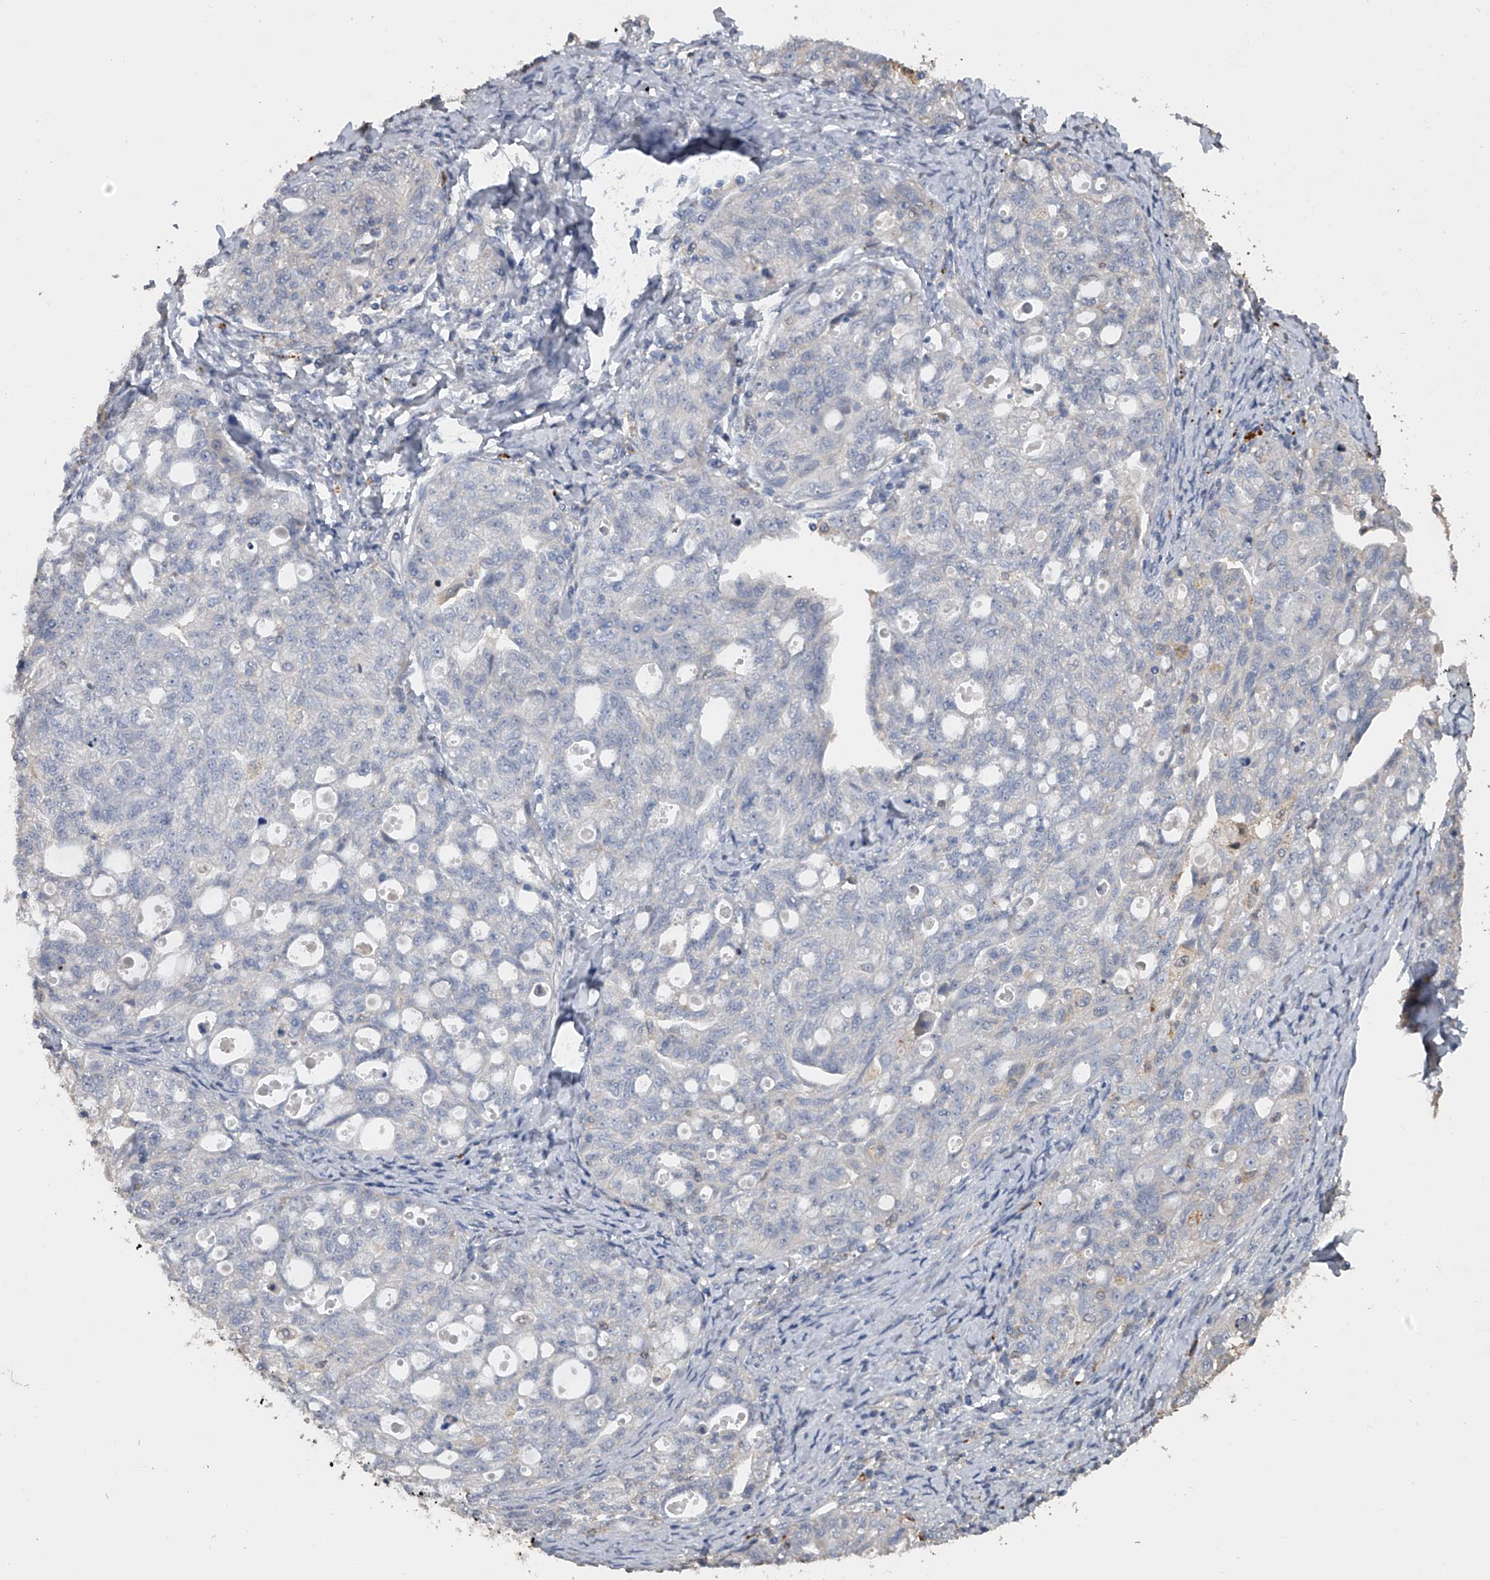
{"staining": {"intensity": "negative", "quantity": "none", "location": "none"}, "tissue": "ovarian cancer", "cell_type": "Tumor cells", "image_type": "cancer", "snomed": [{"axis": "morphology", "description": "Carcinoma, NOS"}, {"axis": "morphology", "description": "Cystadenocarcinoma, serous, NOS"}, {"axis": "topography", "description": "Ovary"}], "caption": "Tumor cells are negative for brown protein staining in serous cystadenocarcinoma (ovarian). (Stains: DAB (3,3'-diaminobenzidine) IHC with hematoxylin counter stain, Microscopy: brightfield microscopy at high magnification).", "gene": "DOCK9", "patient": {"sex": "female", "age": 69}}